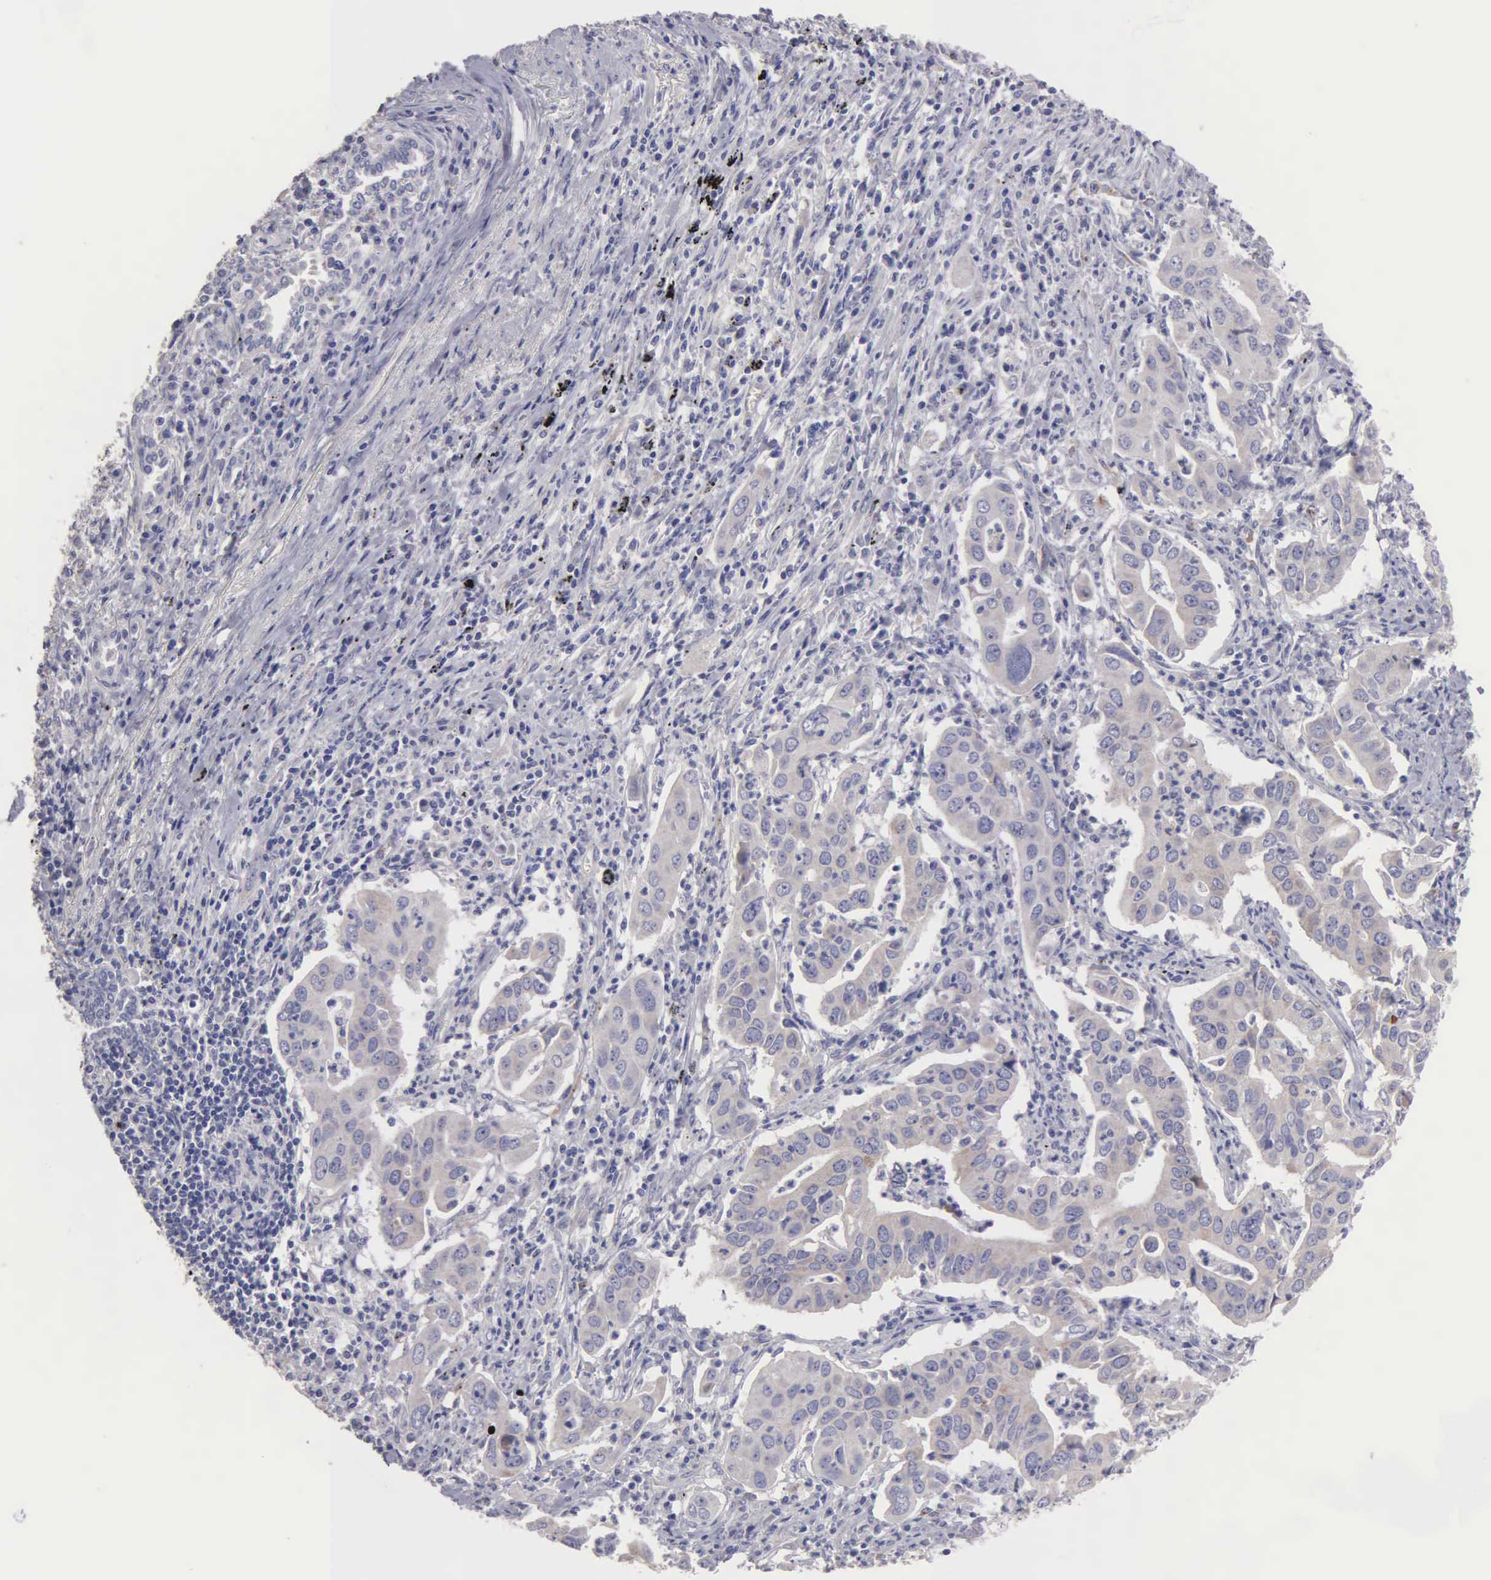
{"staining": {"intensity": "weak", "quantity": "<25%", "location": "cytoplasmic/membranous"}, "tissue": "lung cancer", "cell_type": "Tumor cells", "image_type": "cancer", "snomed": [{"axis": "morphology", "description": "Adenocarcinoma, NOS"}, {"axis": "topography", "description": "Lung"}], "caption": "IHC of human adenocarcinoma (lung) displays no positivity in tumor cells. (Stains: DAB (3,3'-diaminobenzidine) immunohistochemistry (IHC) with hematoxylin counter stain, Microscopy: brightfield microscopy at high magnification).", "gene": "APP", "patient": {"sex": "male", "age": 48}}